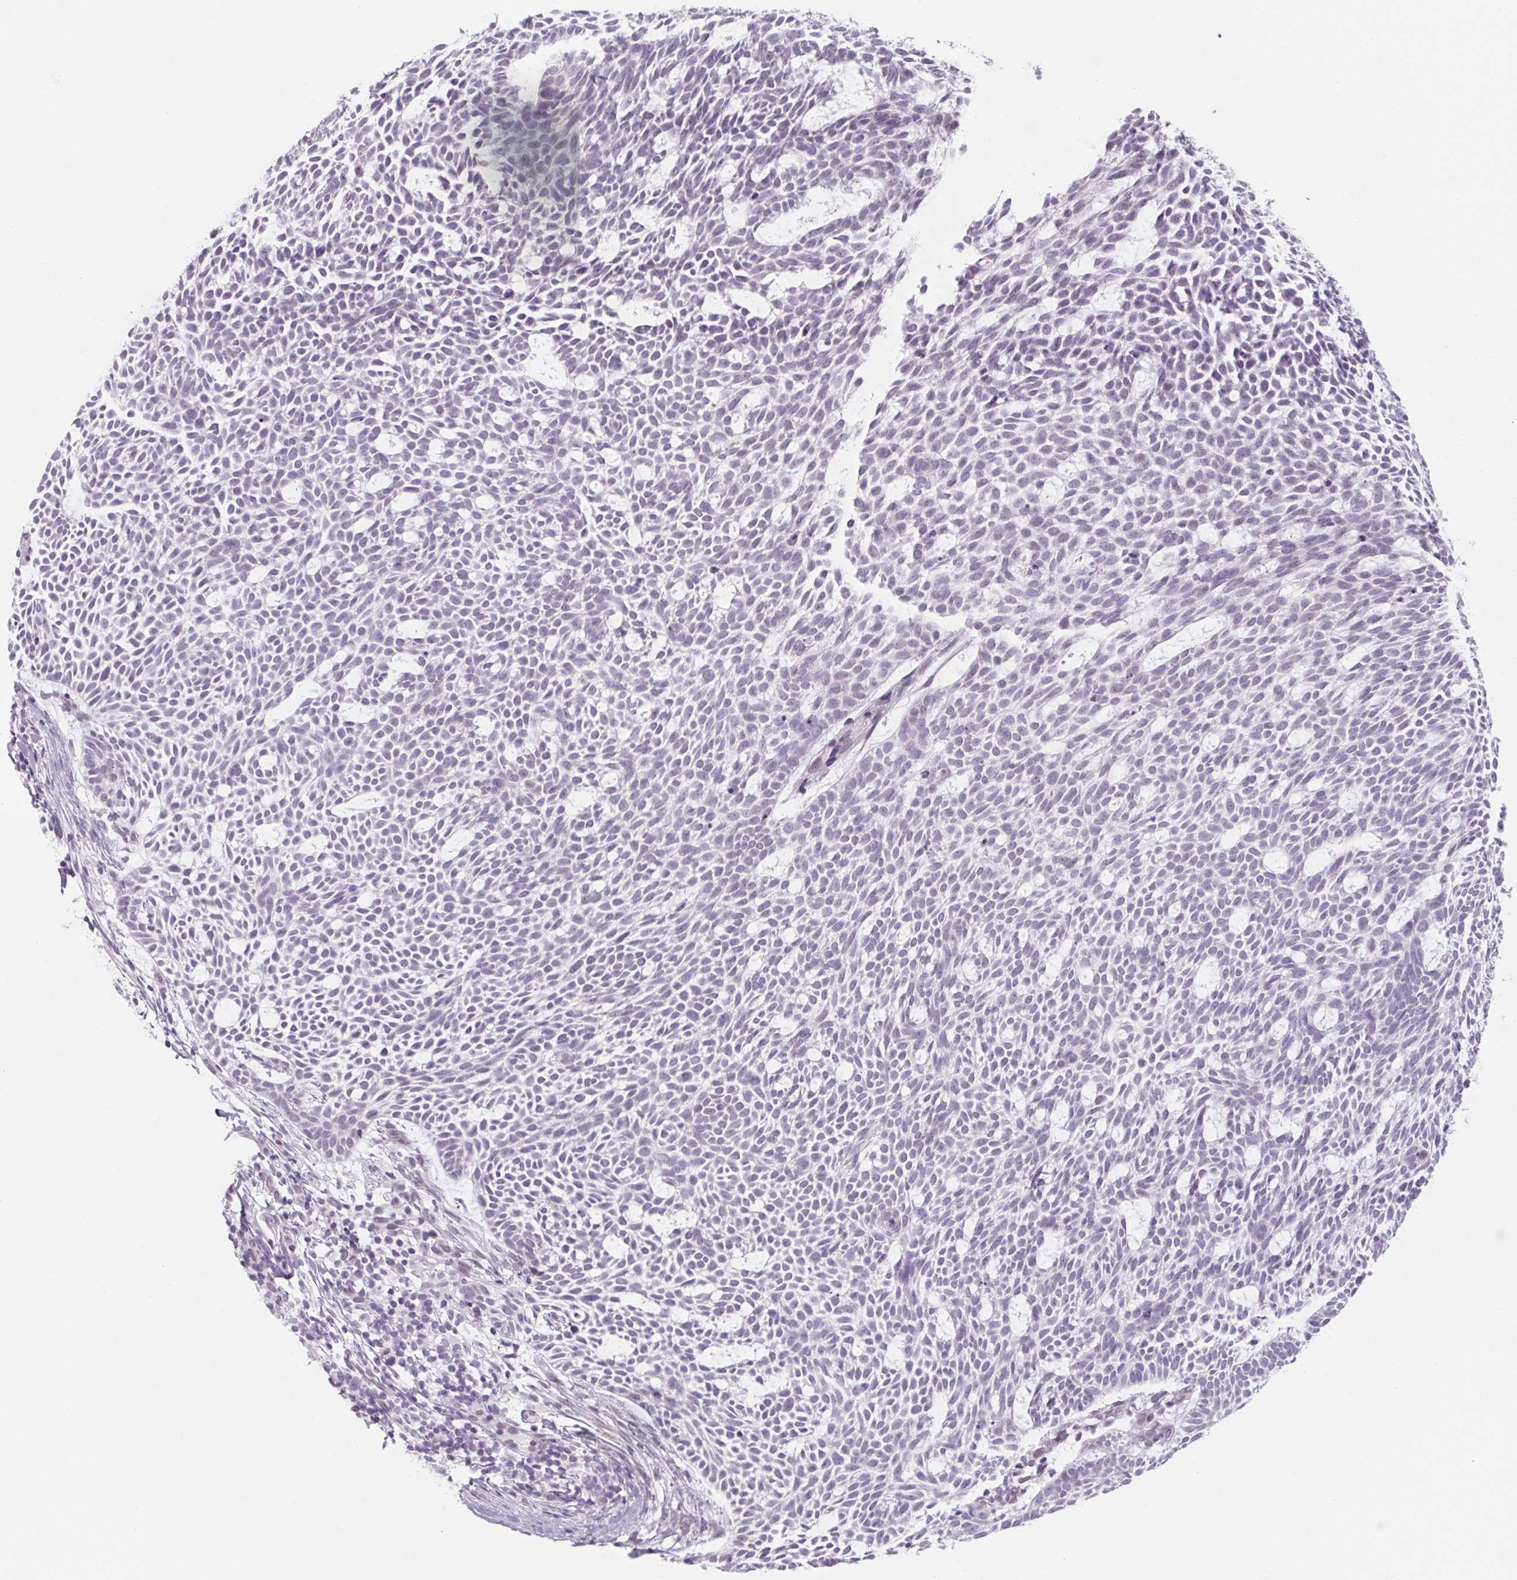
{"staining": {"intensity": "negative", "quantity": "none", "location": "none"}, "tissue": "skin cancer", "cell_type": "Tumor cells", "image_type": "cancer", "snomed": [{"axis": "morphology", "description": "Basal cell carcinoma"}, {"axis": "topography", "description": "Skin"}], "caption": "This is an immunohistochemistry (IHC) micrograph of skin cancer (basal cell carcinoma). There is no expression in tumor cells.", "gene": "KCNQ2", "patient": {"sex": "male", "age": 83}}